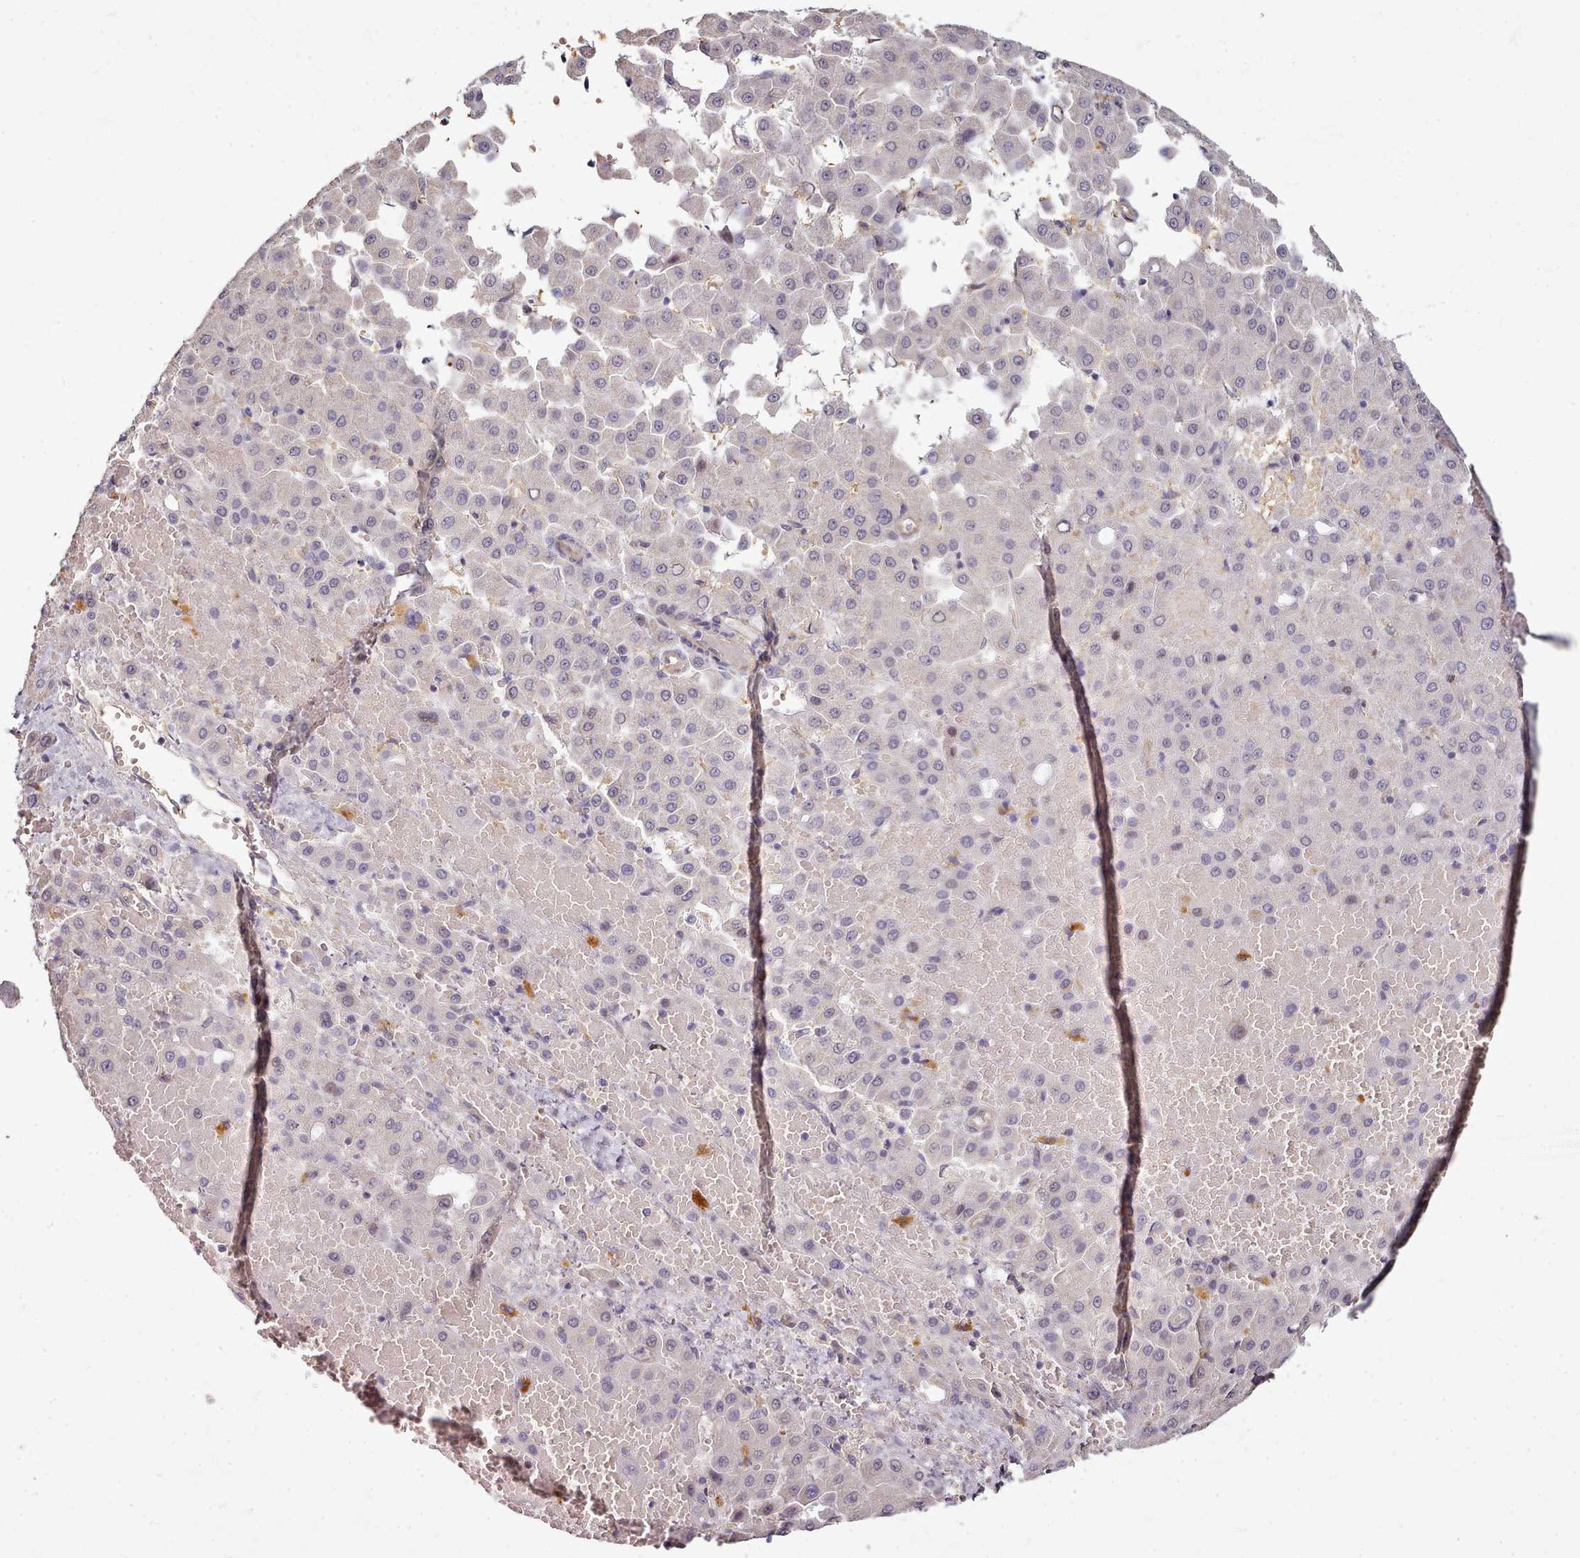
{"staining": {"intensity": "negative", "quantity": "none", "location": "none"}, "tissue": "liver cancer", "cell_type": "Tumor cells", "image_type": "cancer", "snomed": [{"axis": "morphology", "description": "Carcinoma, Hepatocellular, NOS"}, {"axis": "topography", "description": "Liver"}], "caption": "Immunohistochemical staining of human hepatocellular carcinoma (liver) displays no significant positivity in tumor cells.", "gene": "C1QTNF5", "patient": {"sex": "male", "age": 47}}